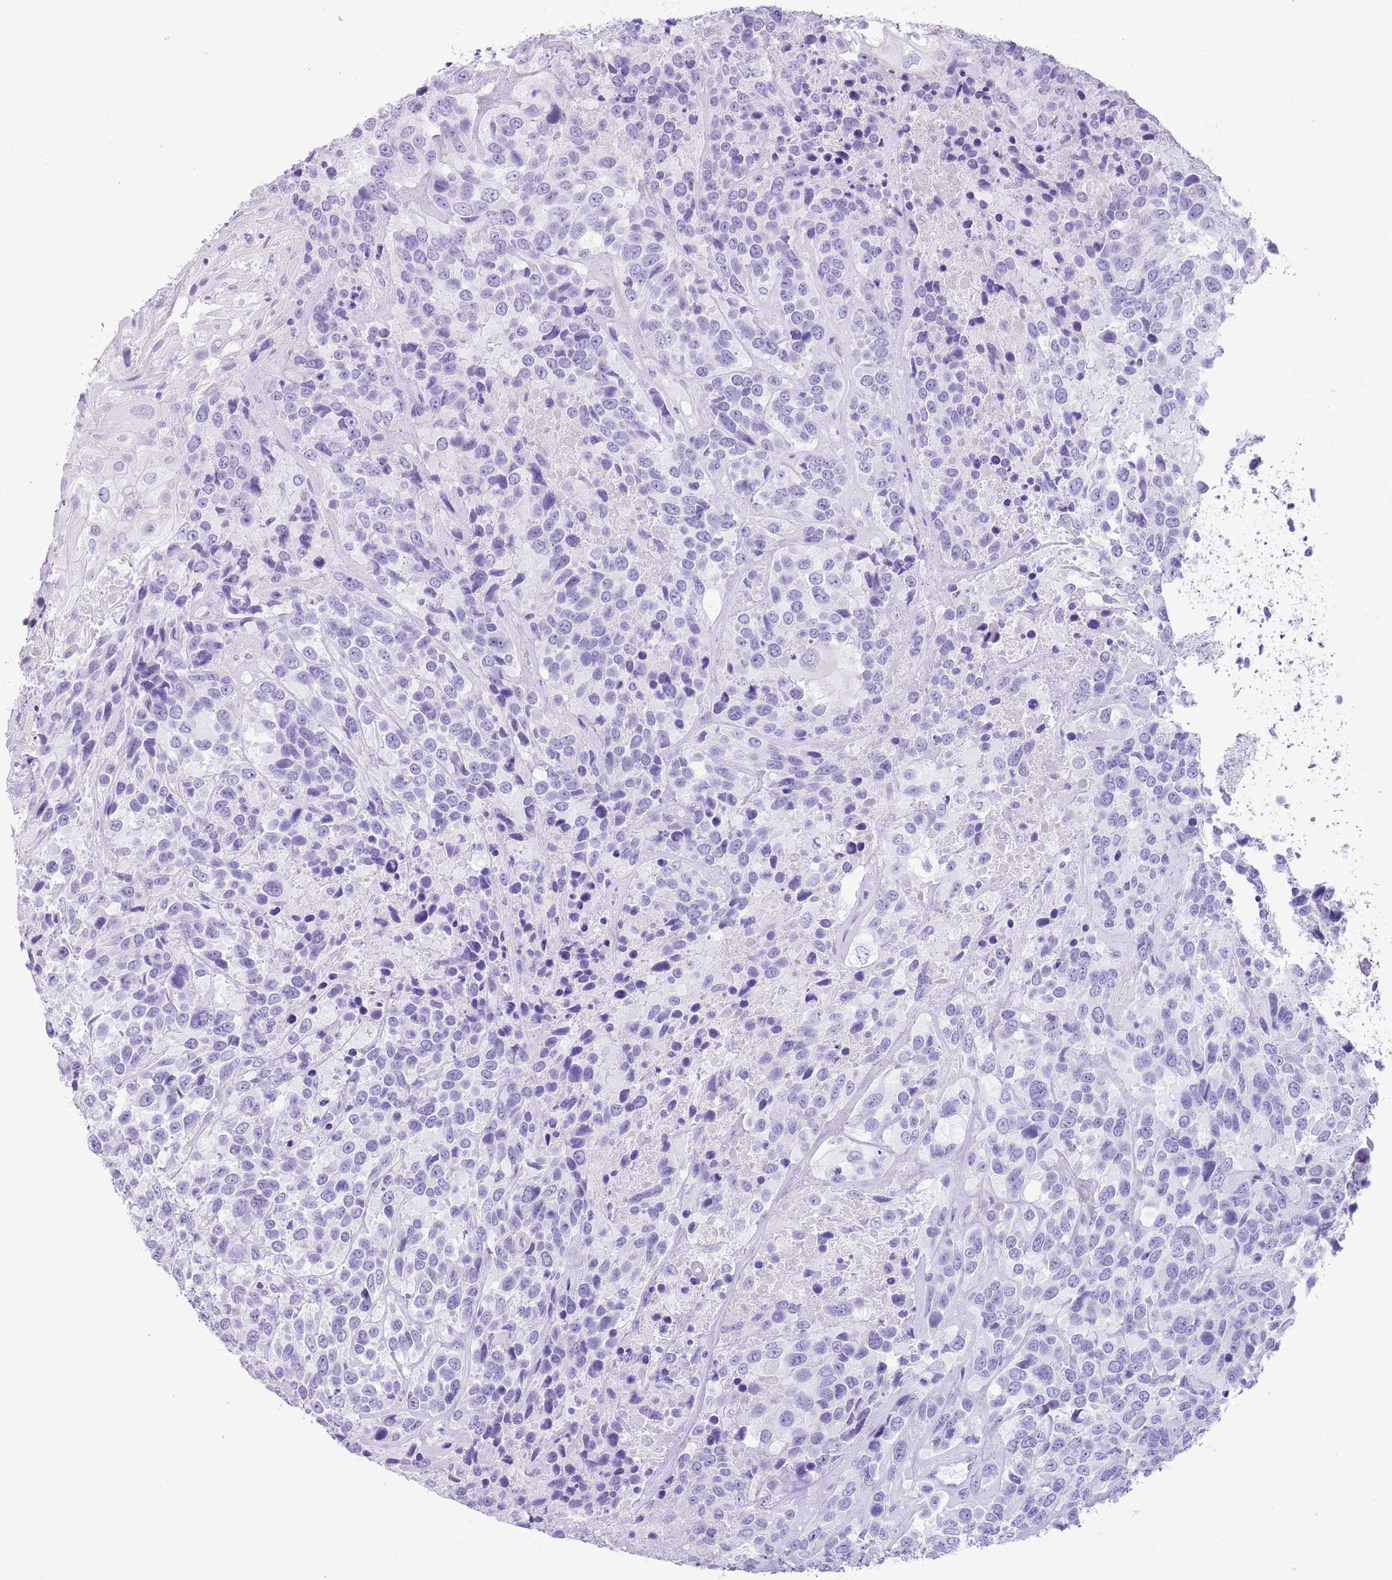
{"staining": {"intensity": "negative", "quantity": "none", "location": "none"}, "tissue": "urothelial cancer", "cell_type": "Tumor cells", "image_type": "cancer", "snomed": [{"axis": "morphology", "description": "Urothelial carcinoma, High grade"}, {"axis": "topography", "description": "Urinary bladder"}], "caption": "Immunohistochemistry (IHC) of high-grade urothelial carcinoma shows no expression in tumor cells.", "gene": "SLC7A14", "patient": {"sex": "female", "age": 70}}